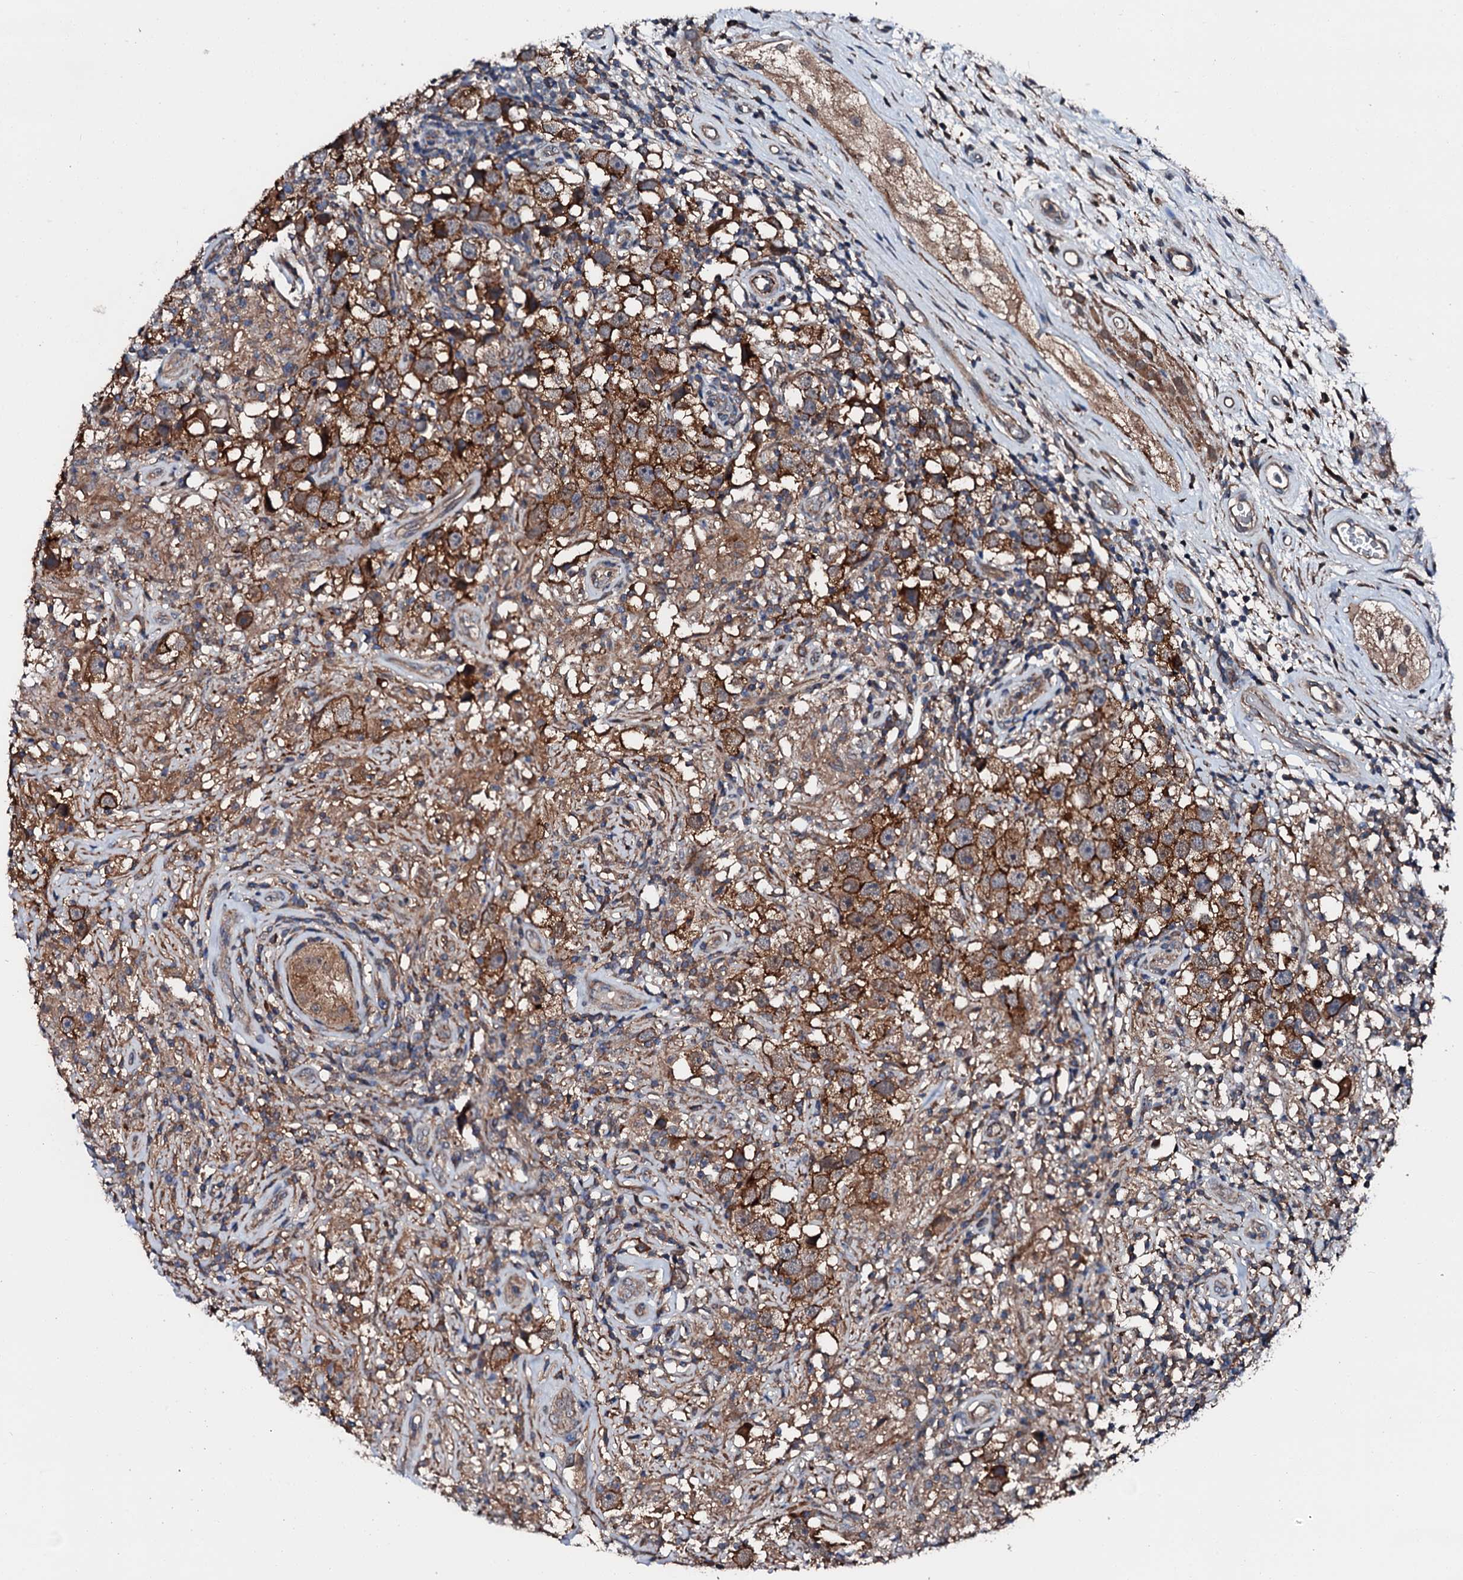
{"staining": {"intensity": "strong", "quantity": ">75%", "location": "cytoplasmic/membranous"}, "tissue": "testis cancer", "cell_type": "Tumor cells", "image_type": "cancer", "snomed": [{"axis": "morphology", "description": "Seminoma, NOS"}, {"axis": "topography", "description": "Testis"}], "caption": "Protein staining shows strong cytoplasmic/membranous expression in approximately >75% of tumor cells in seminoma (testis).", "gene": "FGD4", "patient": {"sex": "male", "age": 49}}